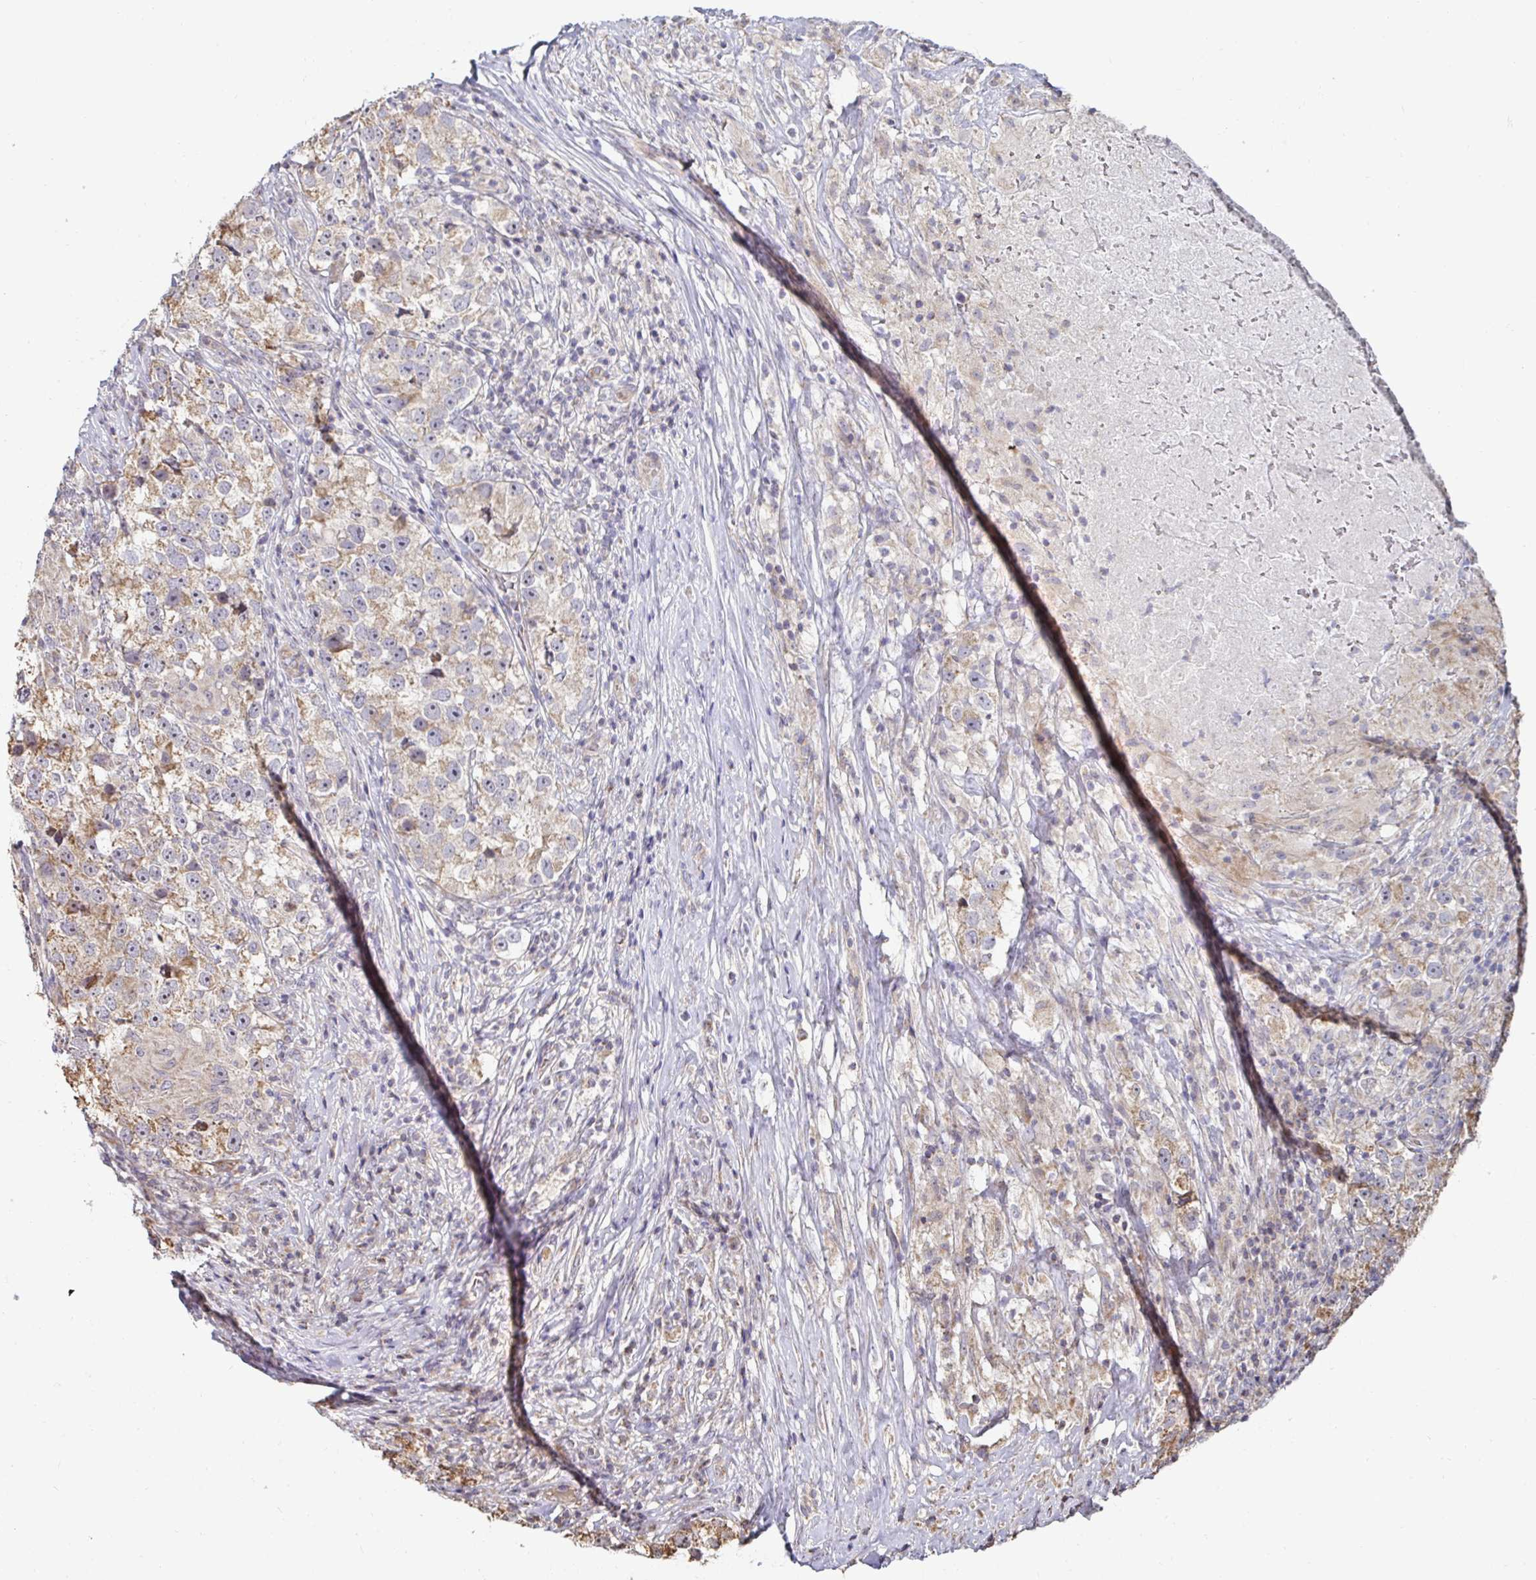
{"staining": {"intensity": "weak", "quantity": ">75%", "location": "cytoplasmic/membranous"}, "tissue": "testis cancer", "cell_type": "Tumor cells", "image_type": "cancer", "snomed": [{"axis": "morphology", "description": "Seminoma, NOS"}, {"axis": "topography", "description": "Testis"}], "caption": "Tumor cells show weak cytoplasmic/membranous positivity in about >75% of cells in testis seminoma.", "gene": "AGTPBP1", "patient": {"sex": "male", "age": 46}}